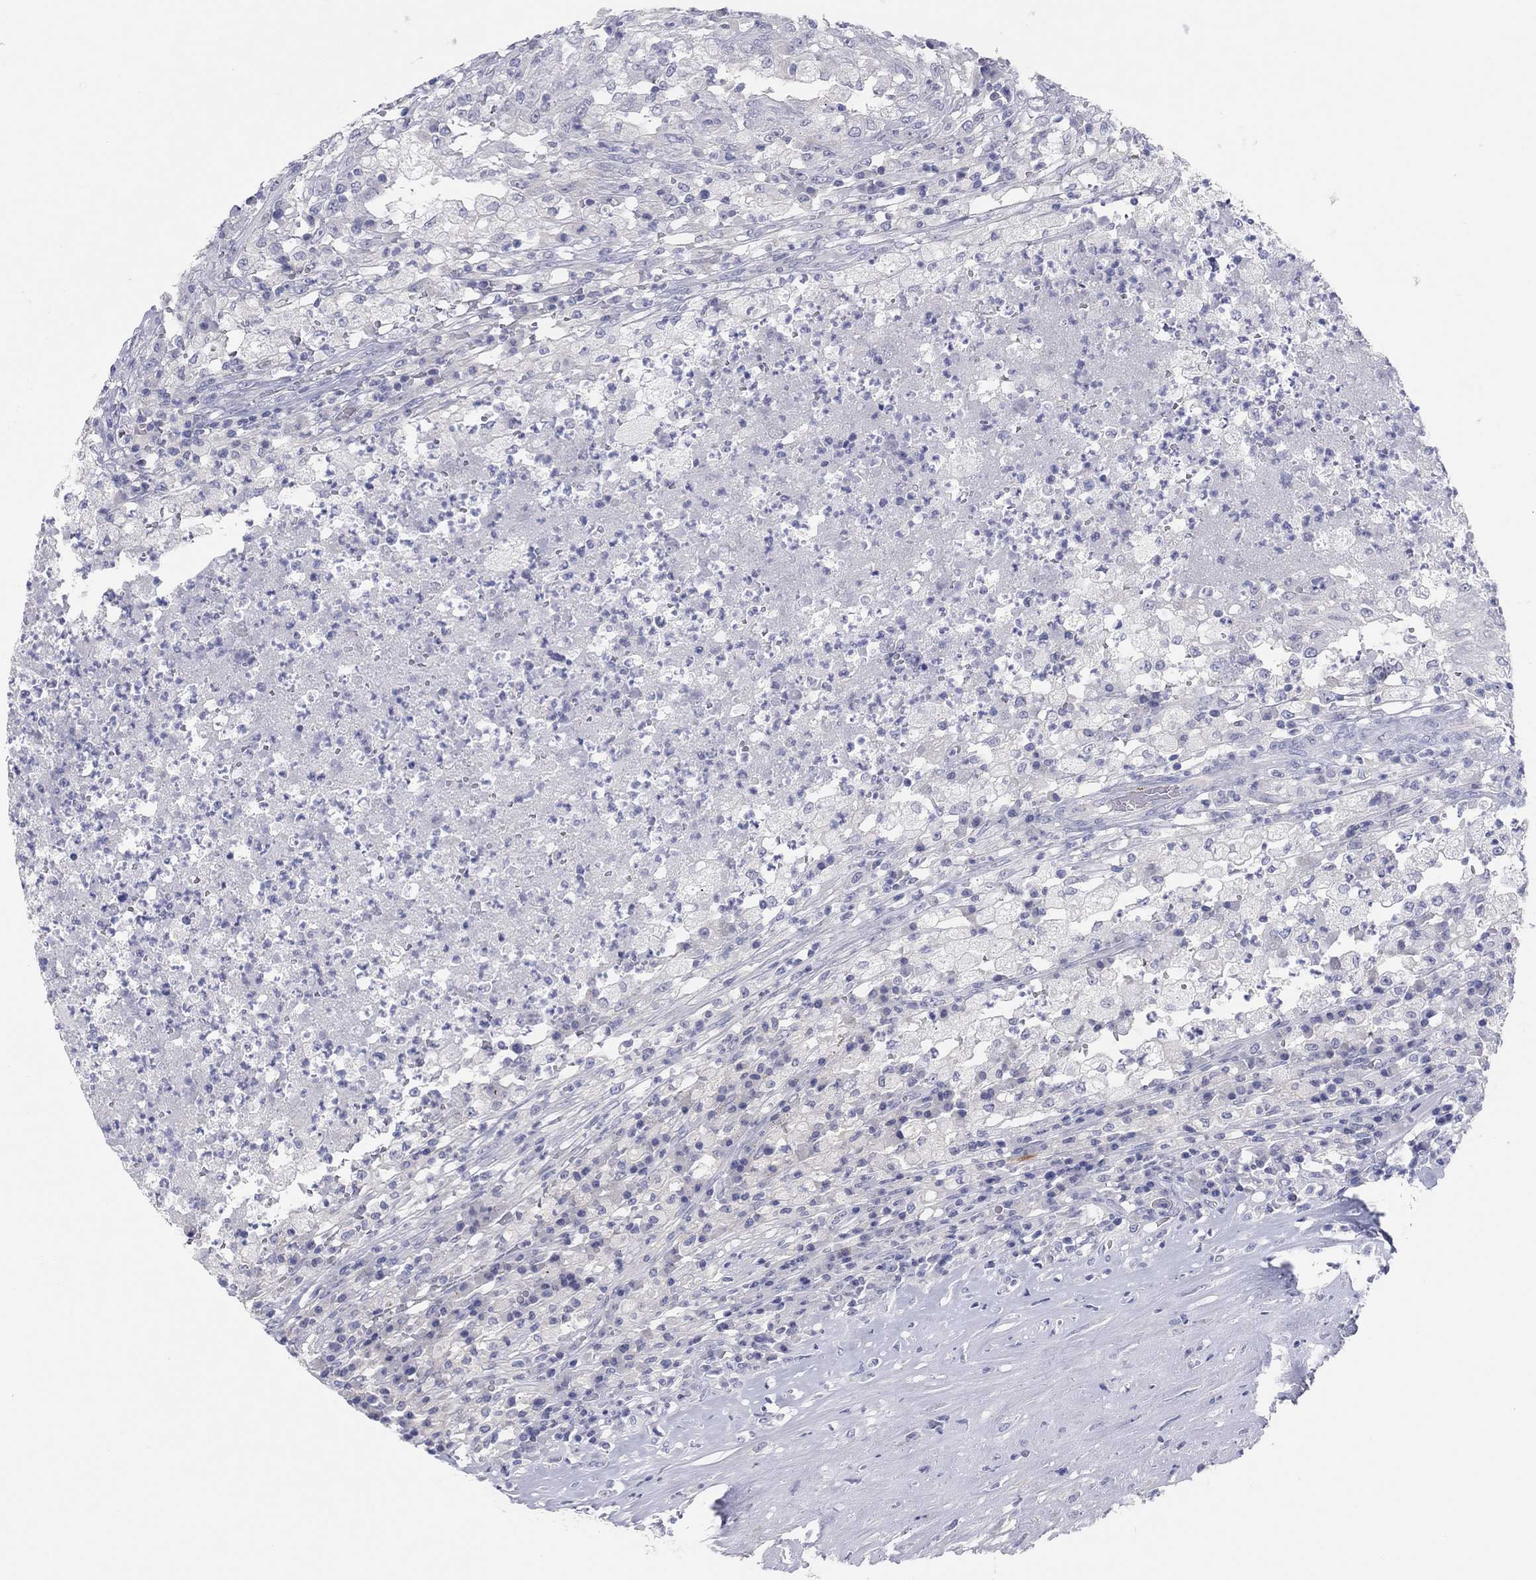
{"staining": {"intensity": "negative", "quantity": "none", "location": "none"}, "tissue": "testis cancer", "cell_type": "Tumor cells", "image_type": "cancer", "snomed": [{"axis": "morphology", "description": "Necrosis, NOS"}, {"axis": "morphology", "description": "Carcinoma, Embryonal, NOS"}, {"axis": "topography", "description": "Testis"}], "caption": "Tumor cells show no significant protein positivity in embryonal carcinoma (testis).", "gene": "CPNE6", "patient": {"sex": "male", "age": 19}}